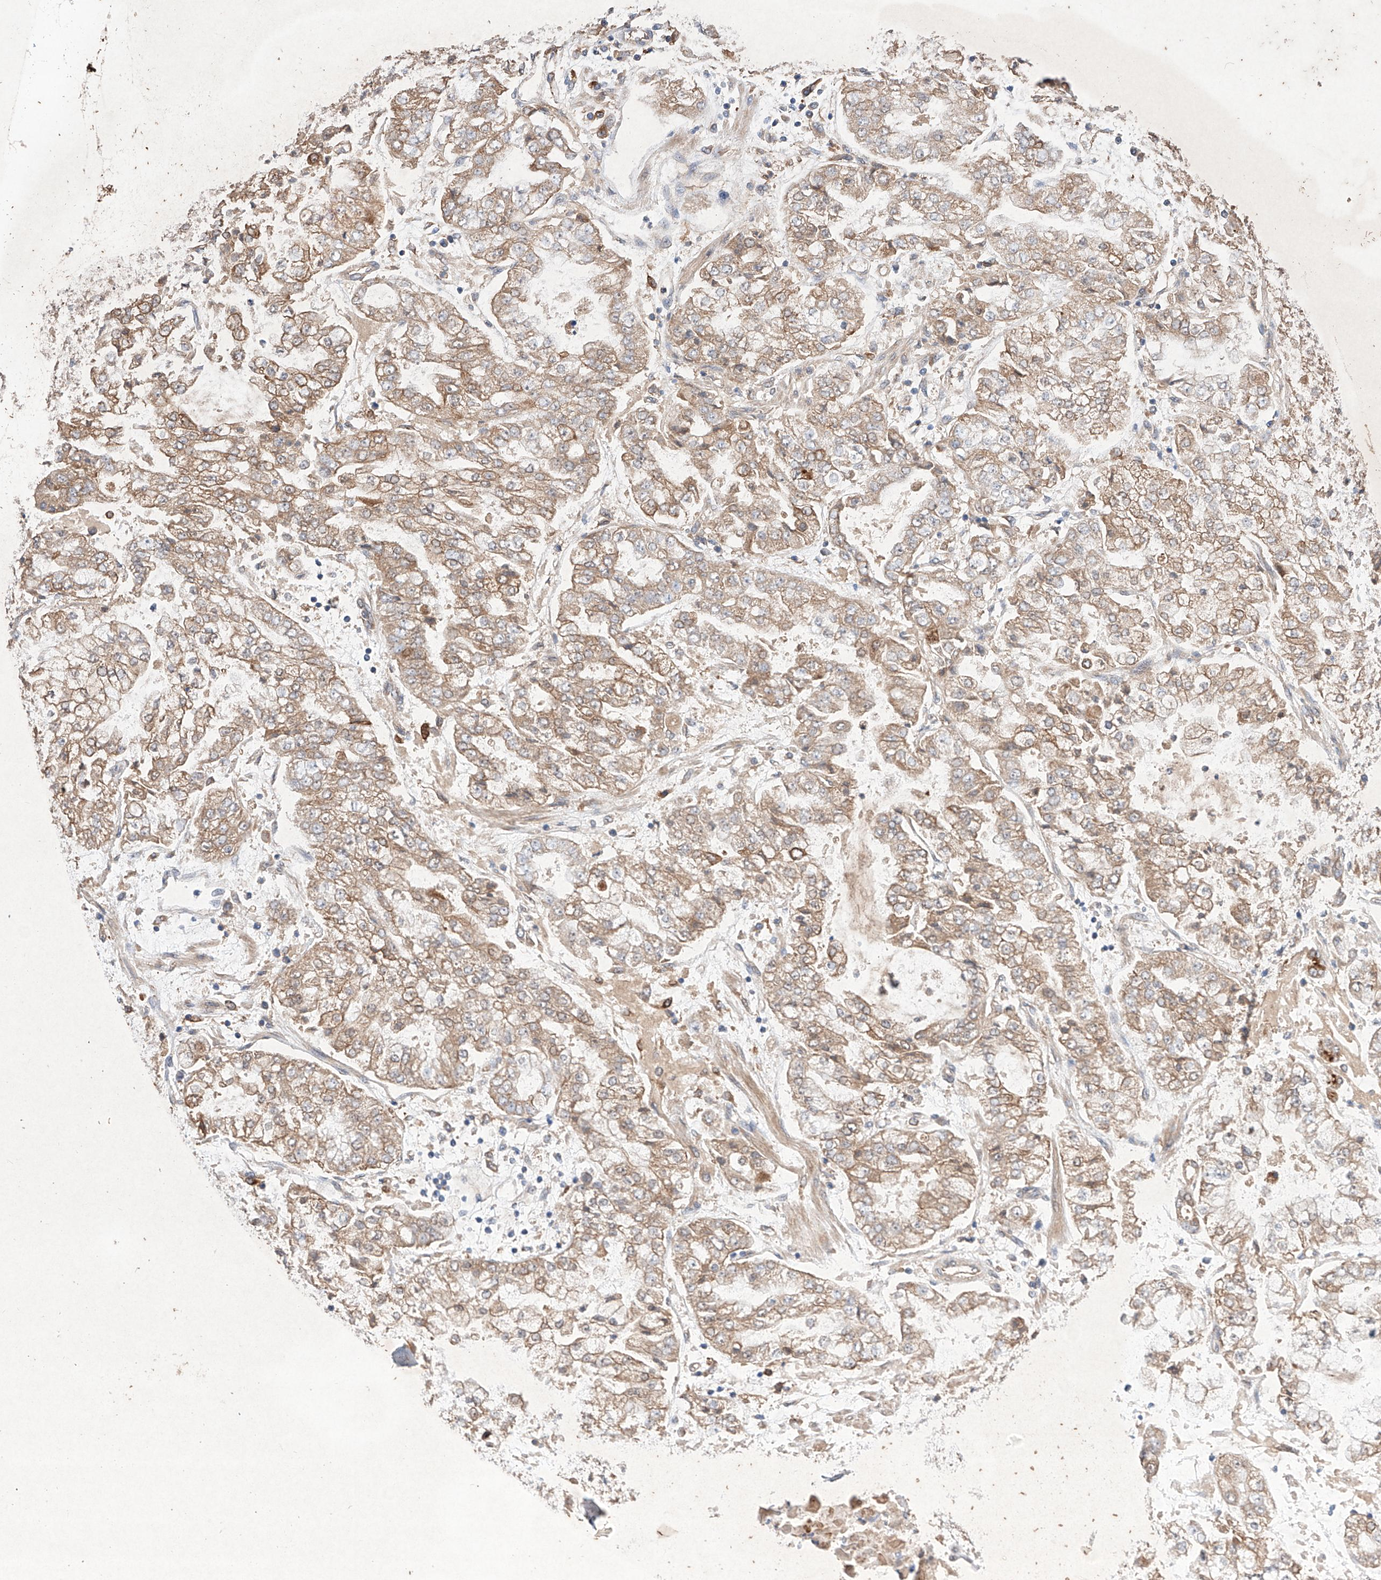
{"staining": {"intensity": "moderate", "quantity": ">75%", "location": "cytoplasmic/membranous"}, "tissue": "stomach cancer", "cell_type": "Tumor cells", "image_type": "cancer", "snomed": [{"axis": "morphology", "description": "Adenocarcinoma, NOS"}, {"axis": "topography", "description": "Stomach"}], "caption": "Stomach adenocarcinoma stained with DAB immunohistochemistry (IHC) exhibits medium levels of moderate cytoplasmic/membranous staining in about >75% of tumor cells.", "gene": "C6orf62", "patient": {"sex": "male", "age": 76}}